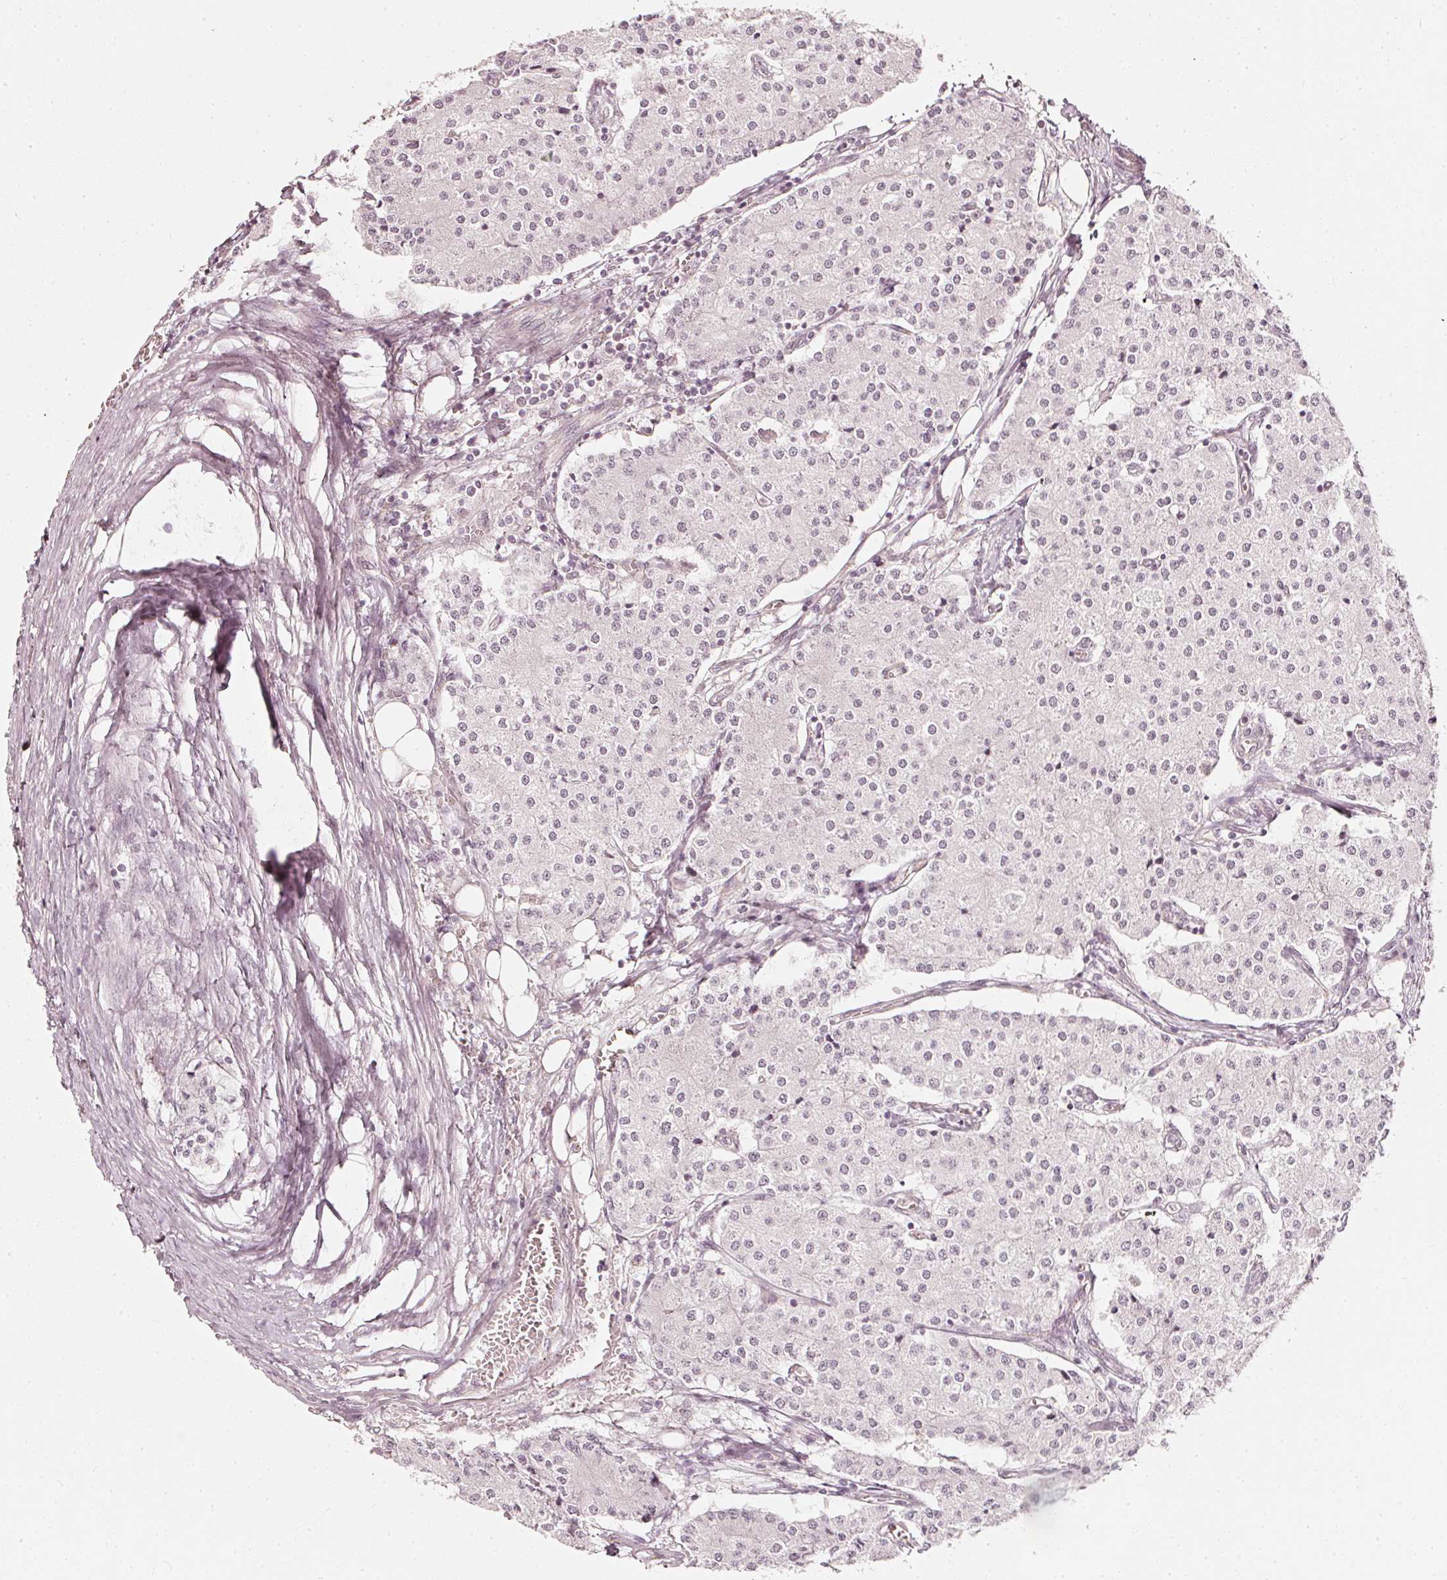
{"staining": {"intensity": "negative", "quantity": "none", "location": "none"}, "tissue": "carcinoid", "cell_type": "Tumor cells", "image_type": "cancer", "snomed": [{"axis": "morphology", "description": "Carcinoid, malignant, NOS"}, {"axis": "topography", "description": "Colon"}], "caption": "Immunohistochemistry photomicrograph of carcinoid stained for a protein (brown), which shows no staining in tumor cells. The staining is performed using DAB brown chromogen with nuclei counter-stained in using hematoxylin.", "gene": "DRD2", "patient": {"sex": "female", "age": 52}}